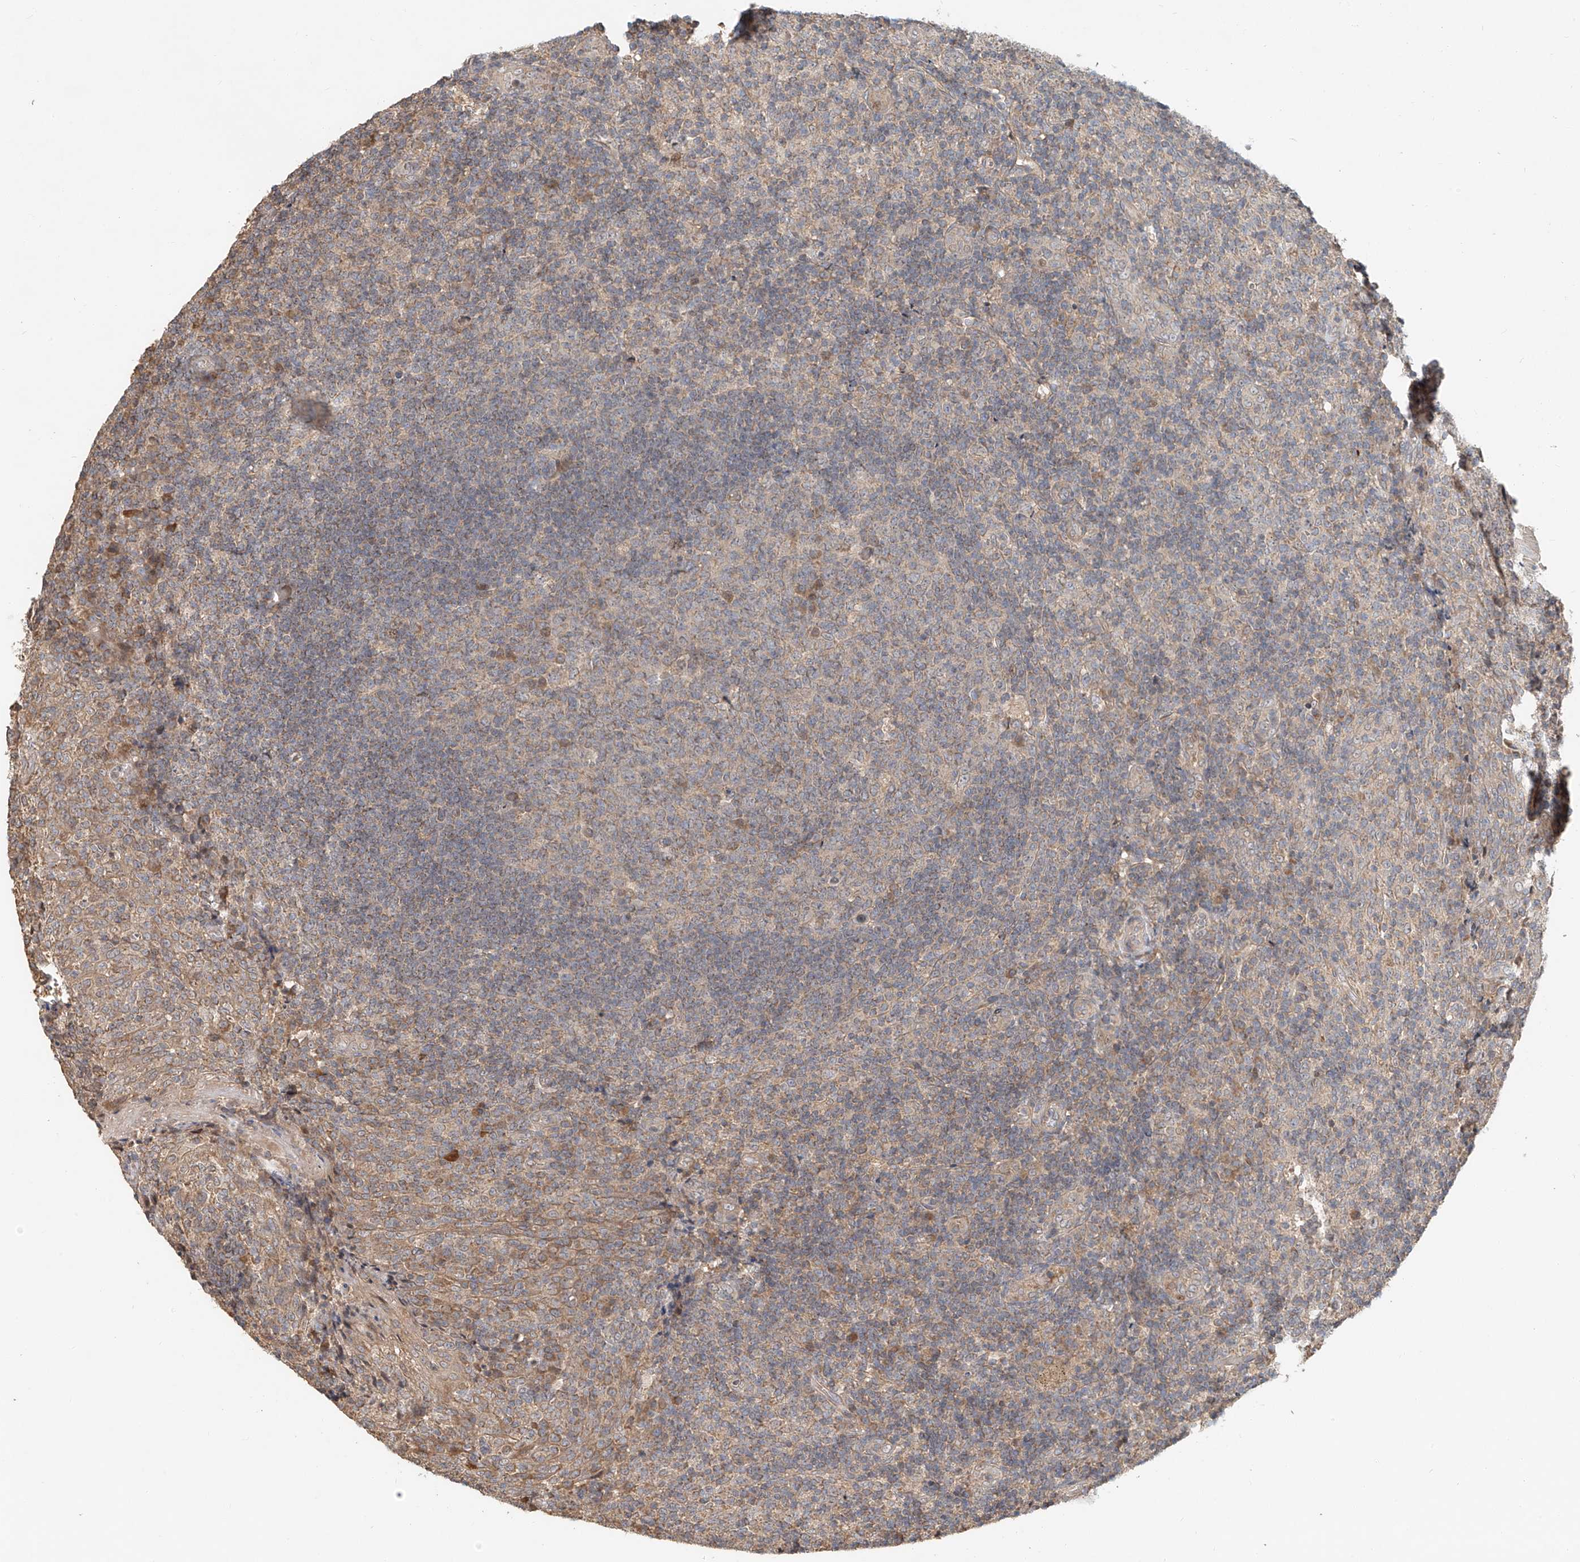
{"staining": {"intensity": "moderate", "quantity": "<25%", "location": "cytoplasmic/membranous"}, "tissue": "tonsil", "cell_type": "Germinal center cells", "image_type": "normal", "snomed": [{"axis": "morphology", "description": "Normal tissue, NOS"}, {"axis": "topography", "description": "Tonsil"}], "caption": "Unremarkable tonsil demonstrates moderate cytoplasmic/membranous staining in approximately <25% of germinal center cells, visualized by immunohistochemistry.", "gene": "TMEM61", "patient": {"sex": "female", "age": 19}}